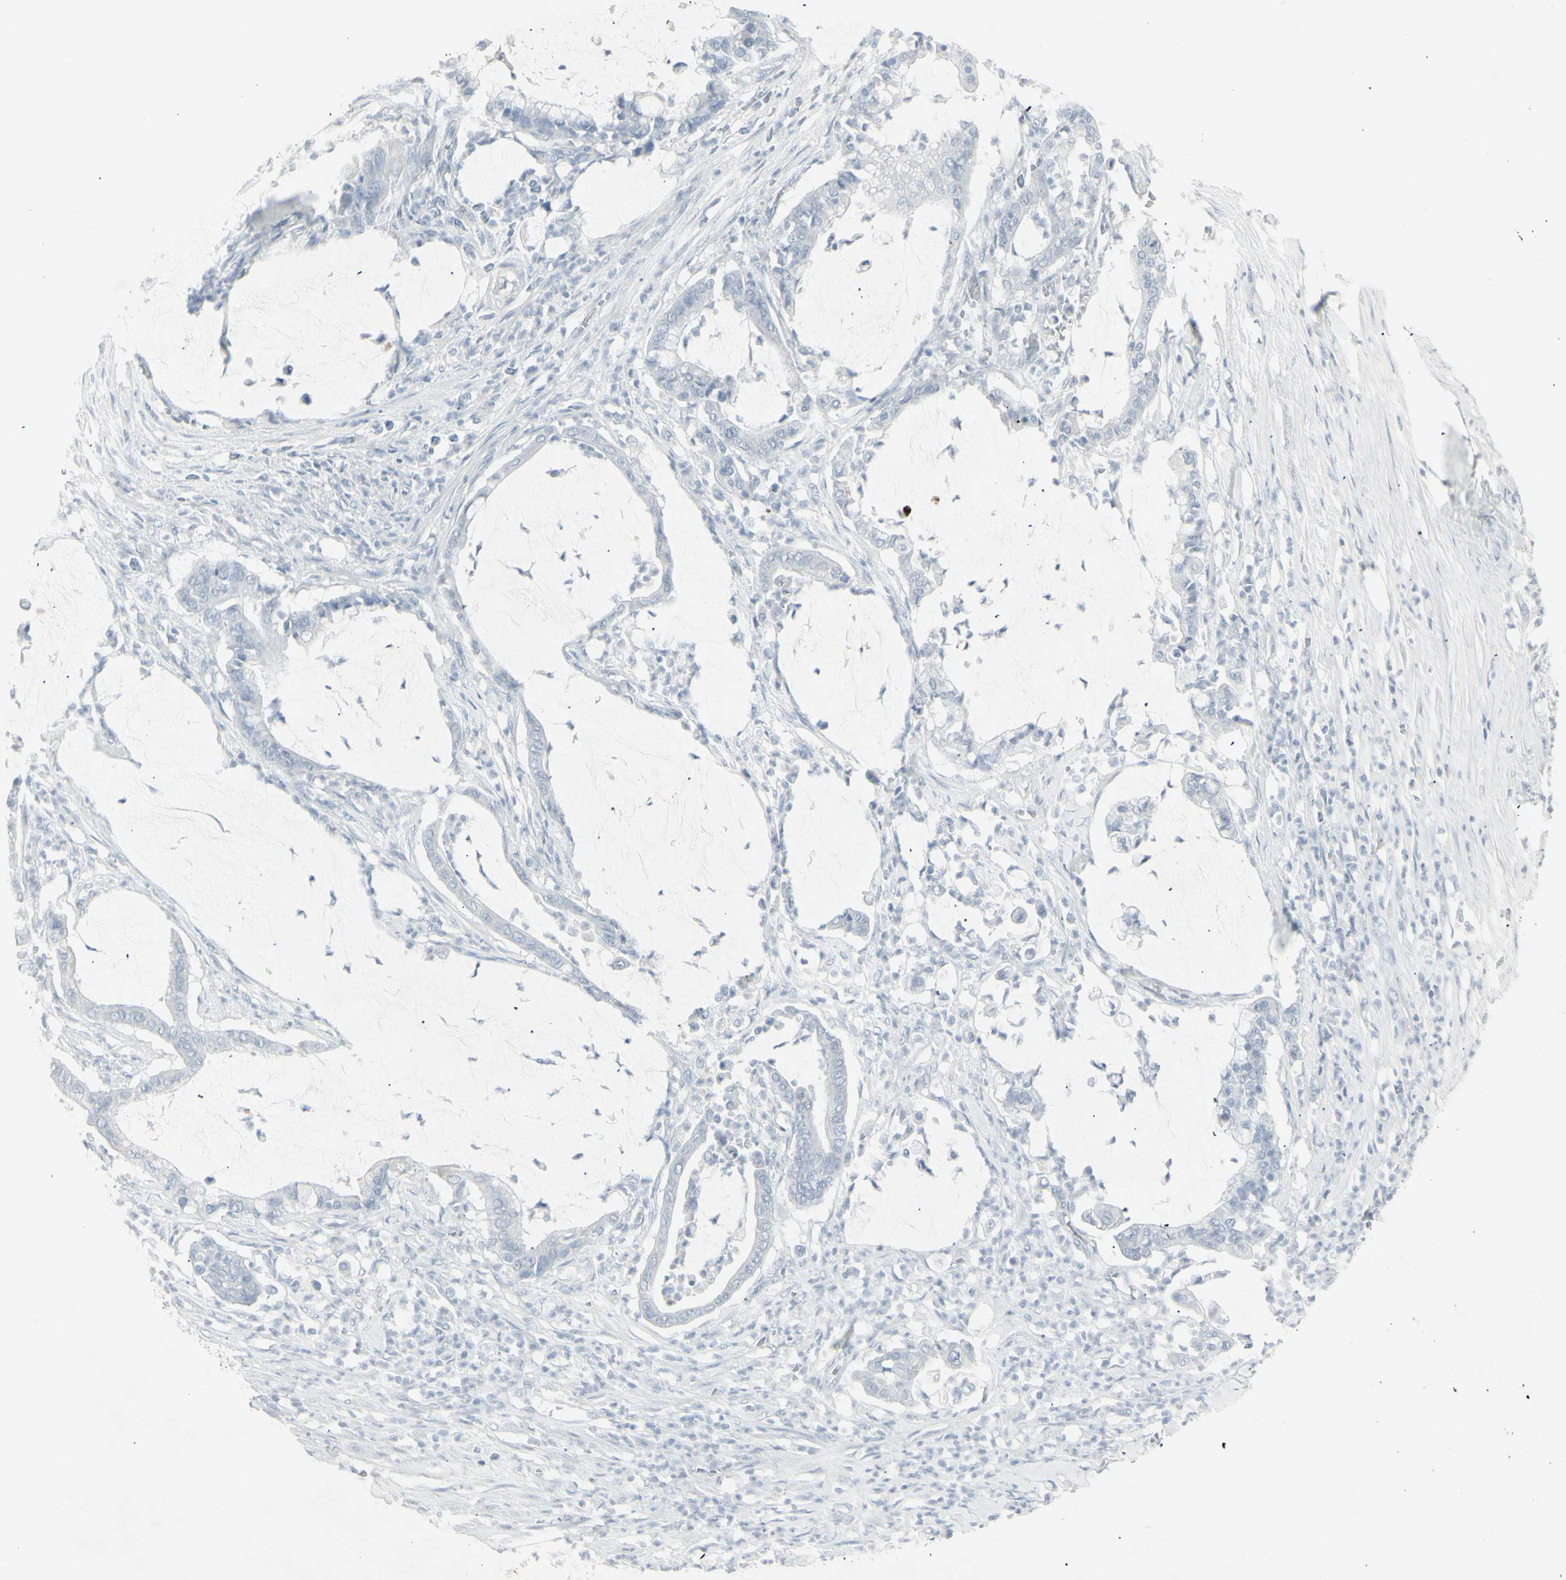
{"staining": {"intensity": "negative", "quantity": "none", "location": "none"}, "tissue": "pancreatic cancer", "cell_type": "Tumor cells", "image_type": "cancer", "snomed": [{"axis": "morphology", "description": "Adenocarcinoma, NOS"}, {"axis": "topography", "description": "Pancreas"}], "caption": "Pancreatic cancer (adenocarcinoma) was stained to show a protein in brown. There is no significant staining in tumor cells.", "gene": "YBX2", "patient": {"sex": "male", "age": 41}}